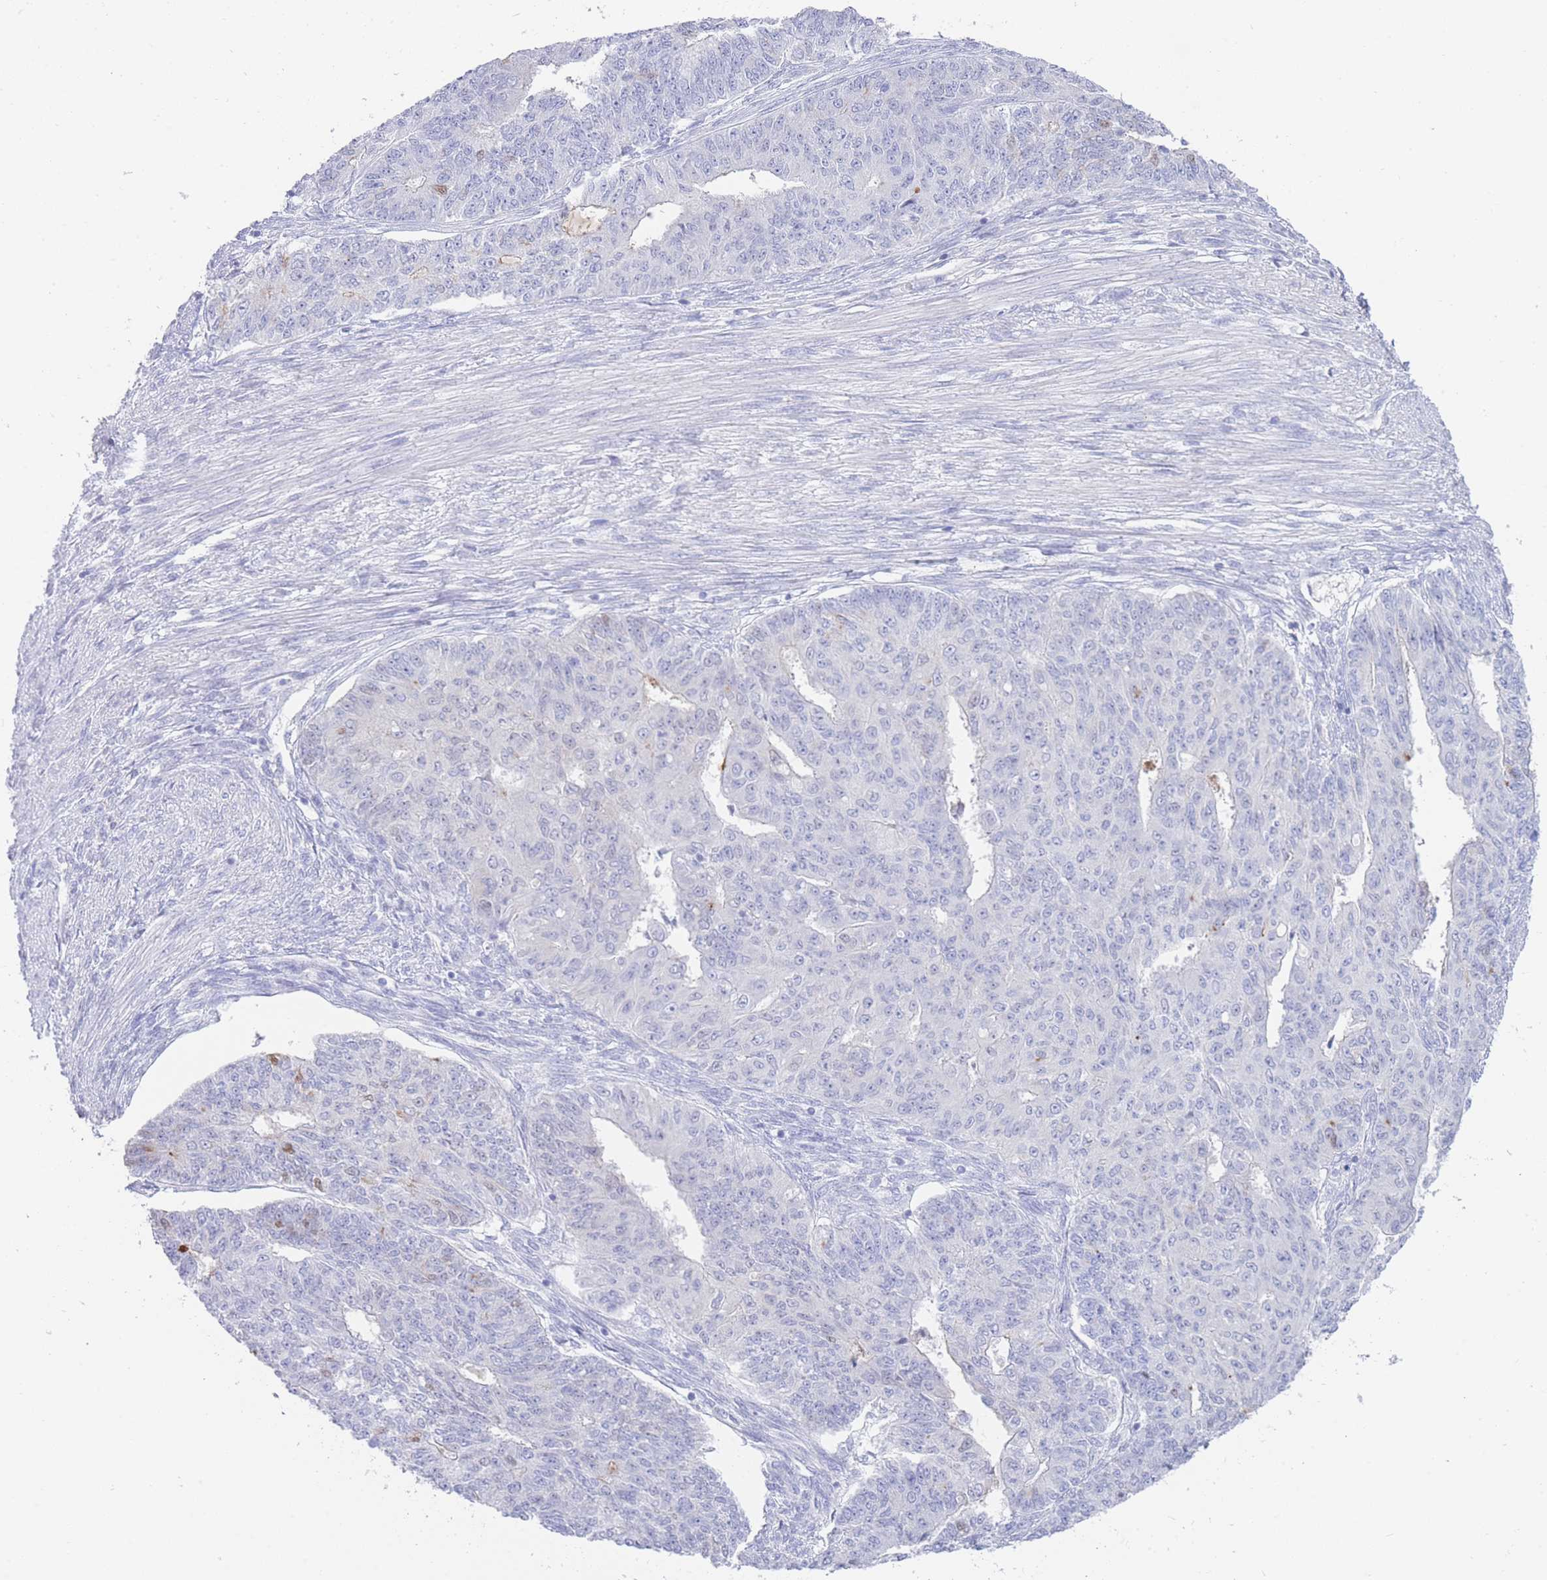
{"staining": {"intensity": "negative", "quantity": "none", "location": "none"}, "tissue": "endometrial cancer", "cell_type": "Tumor cells", "image_type": "cancer", "snomed": [{"axis": "morphology", "description": "Adenocarcinoma, NOS"}, {"axis": "topography", "description": "Endometrium"}], "caption": "IHC photomicrograph of neoplastic tissue: endometrial cancer (adenocarcinoma) stained with DAB reveals no significant protein staining in tumor cells. (Brightfield microscopy of DAB immunohistochemistry (IHC) at high magnification).", "gene": "LRRC37A", "patient": {"sex": "female", "age": 32}}